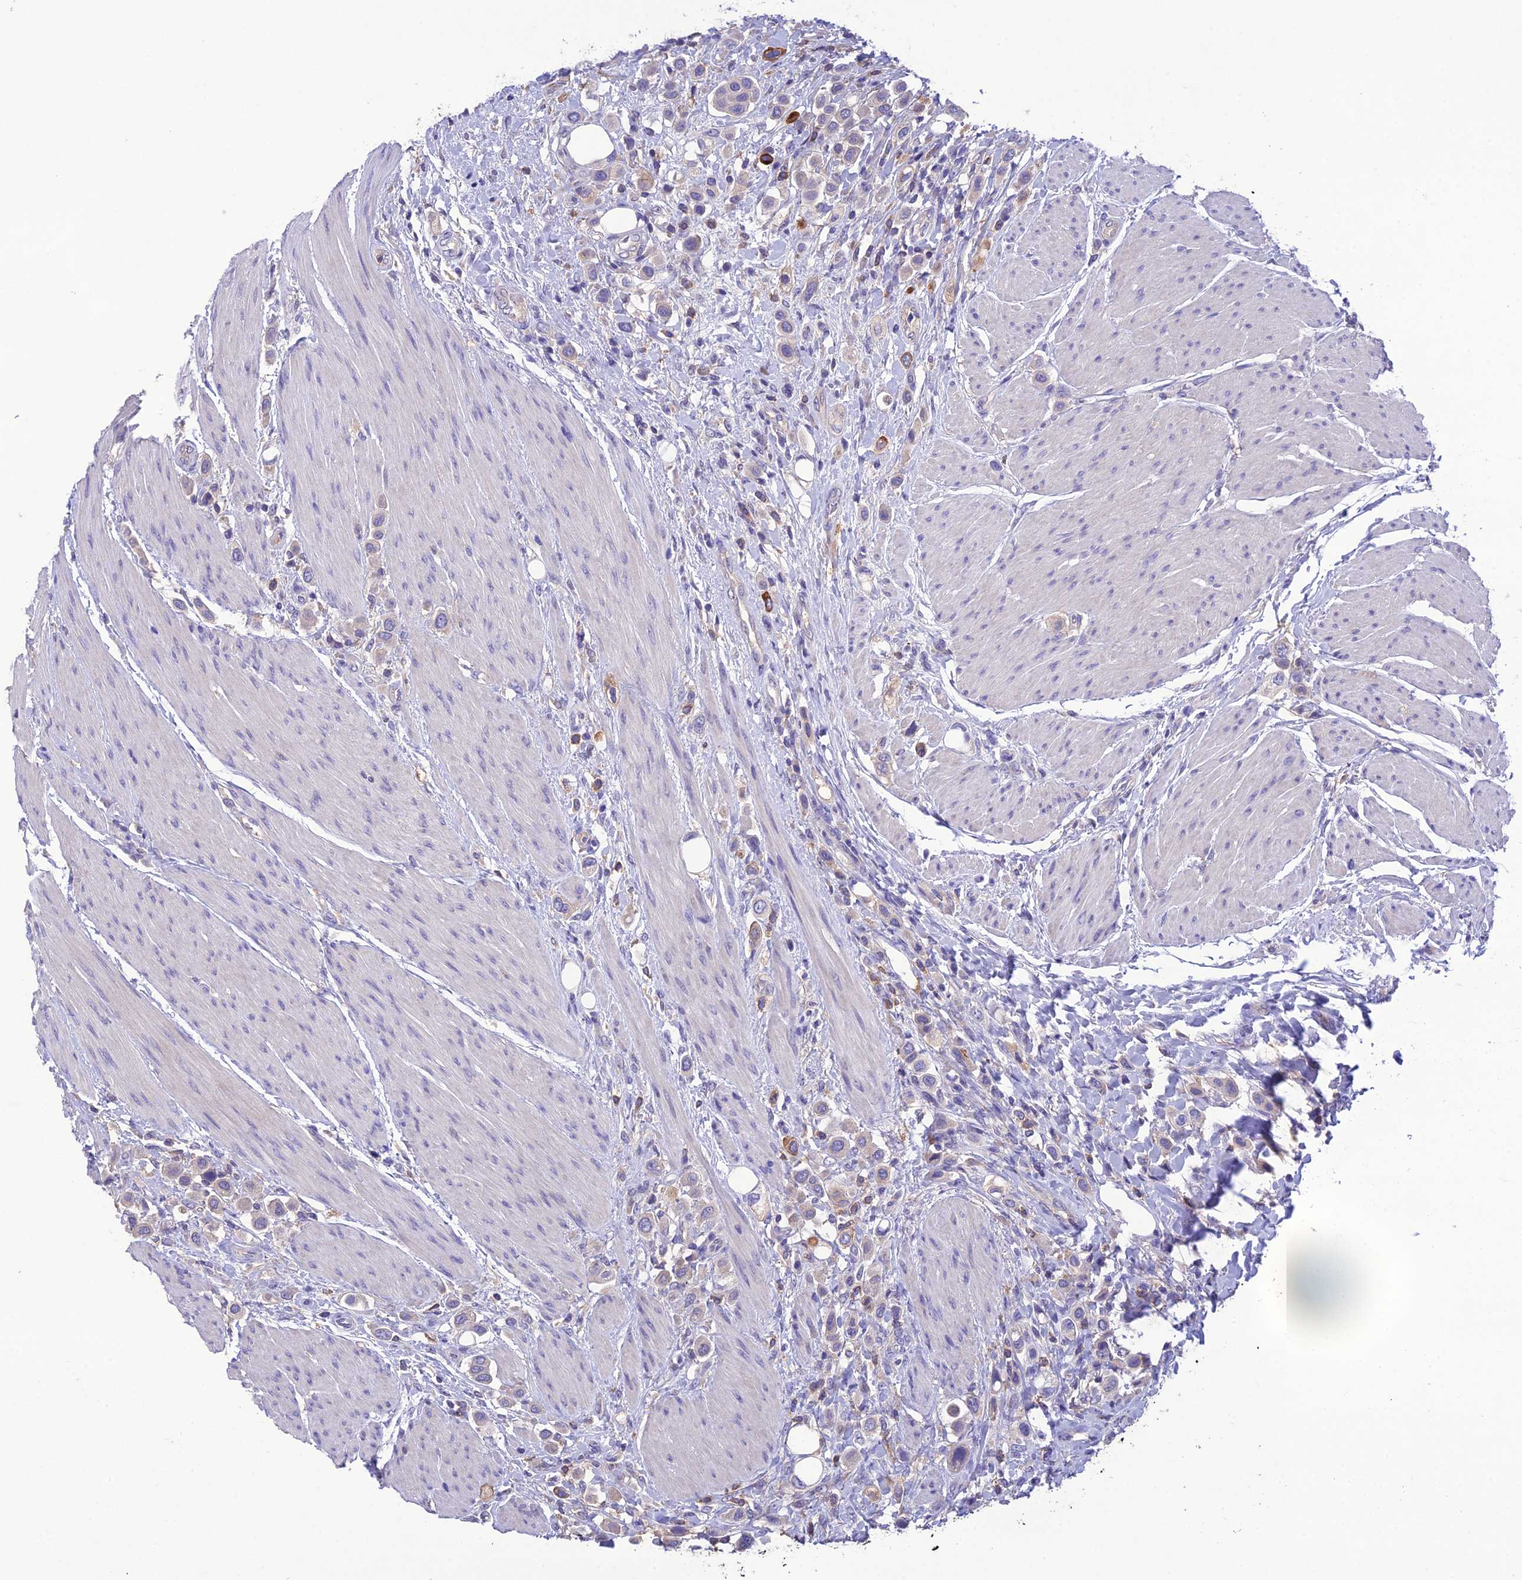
{"staining": {"intensity": "moderate", "quantity": "<25%", "location": "cytoplasmic/membranous"}, "tissue": "urothelial cancer", "cell_type": "Tumor cells", "image_type": "cancer", "snomed": [{"axis": "morphology", "description": "Urothelial carcinoma, High grade"}, {"axis": "topography", "description": "Urinary bladder"}], "caption": "Immunohistochemical staining of urothelial cancer demonstrates low levels of moderate cytoplasmic/membranous staining in approximately <25% of tumor cells.", "gene": "SNX24", "patient": {"sex": "male", "age": 50}}